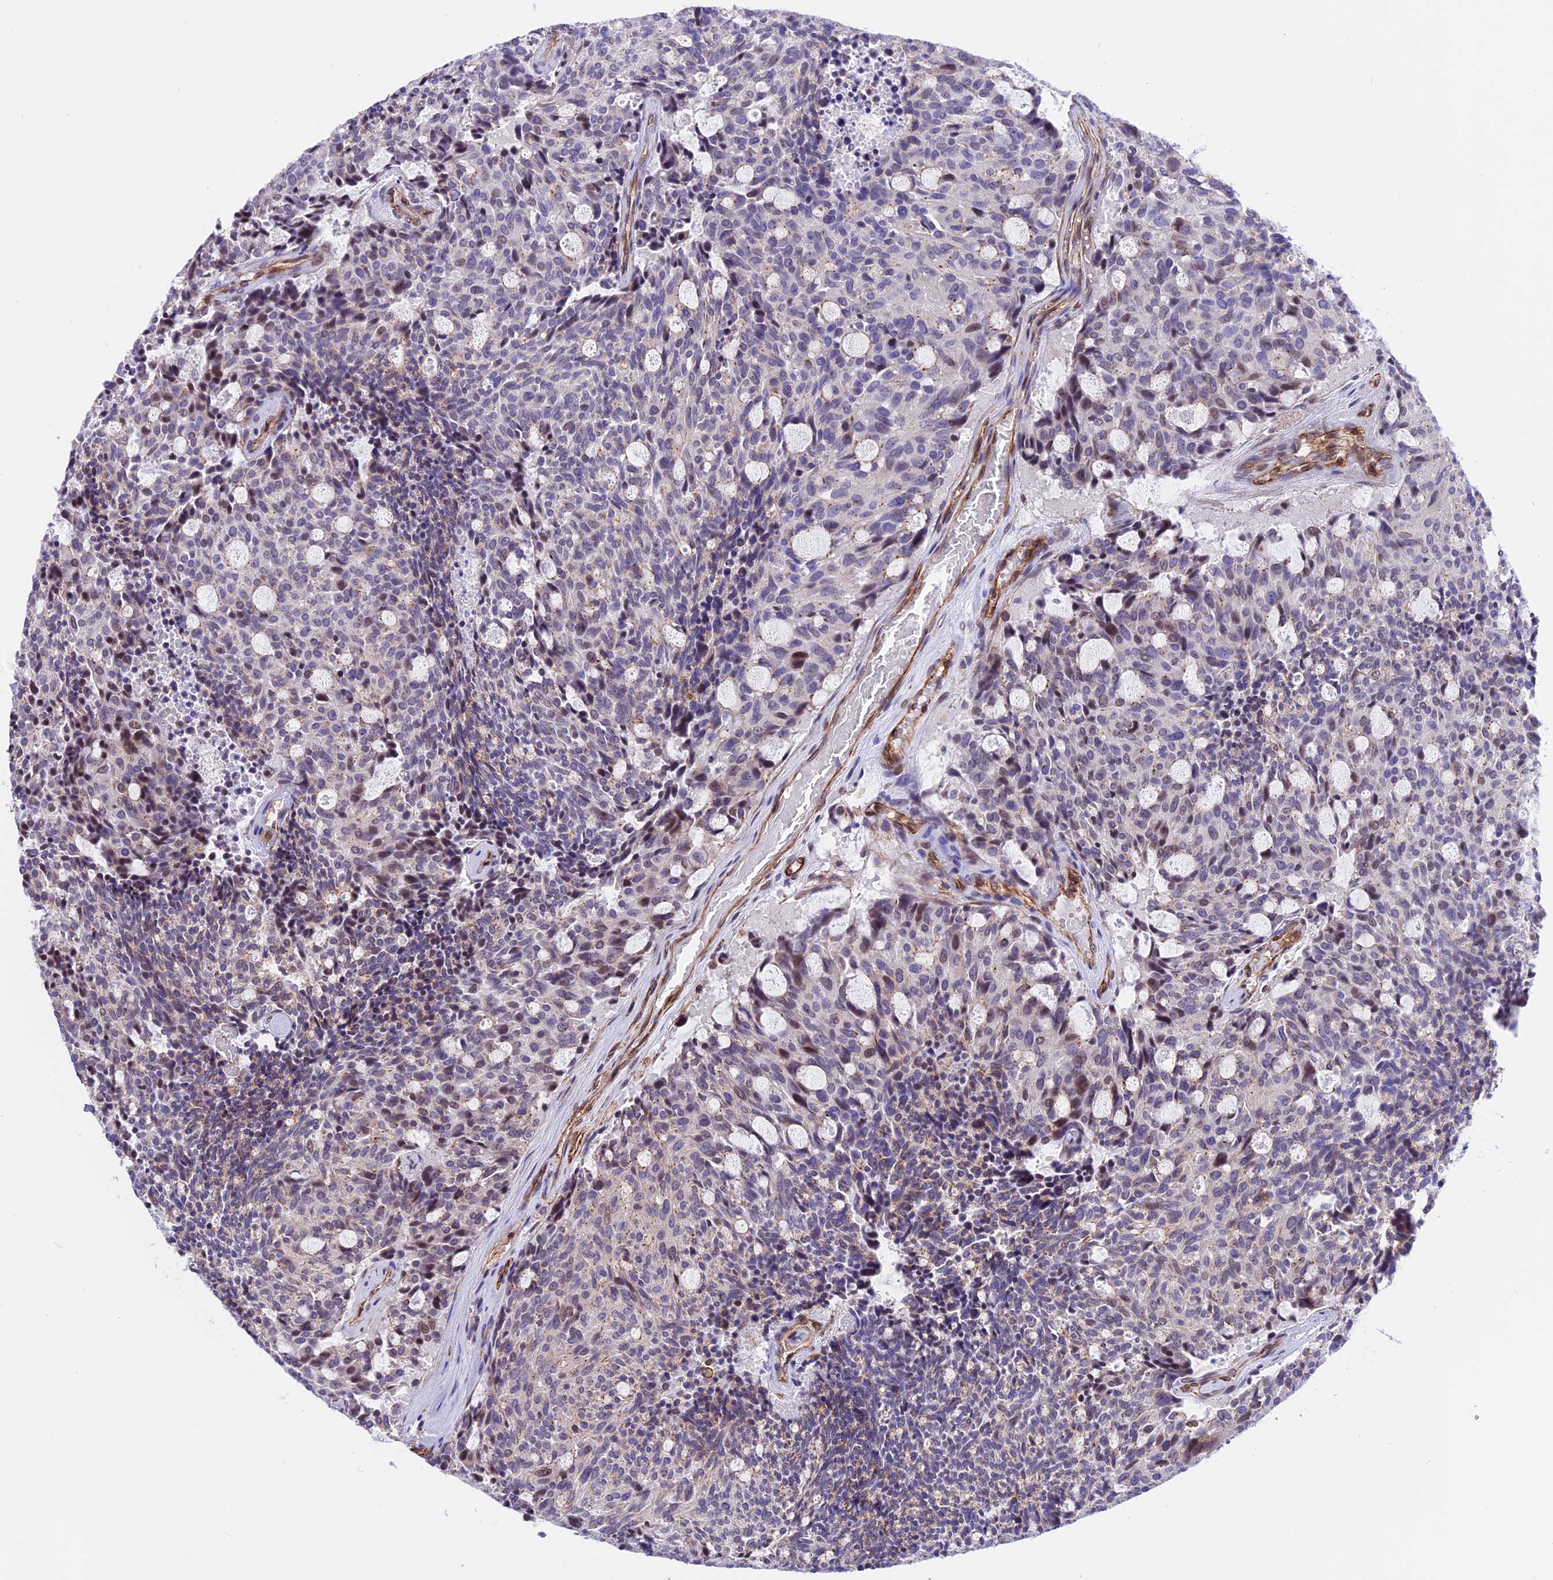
{"staining": {"intensity": "weak", "quantity": "<25%", "location": "nuclear"}, "tissue": "carcinoid", "cell_type": "Tumor cells", "image_type": "cancer", "snomed": [{"axis": "morphology", "description": "Carcinoid, malignant, NOS"}, {"axis": "topography", "description": "Pancreas"}], "caption": "Immunohistochemical staining of carcinoid displays no significant expression in tumor cells.", "gene": "R3HDM4", "patient": {"sex": "female", "age": 54}}